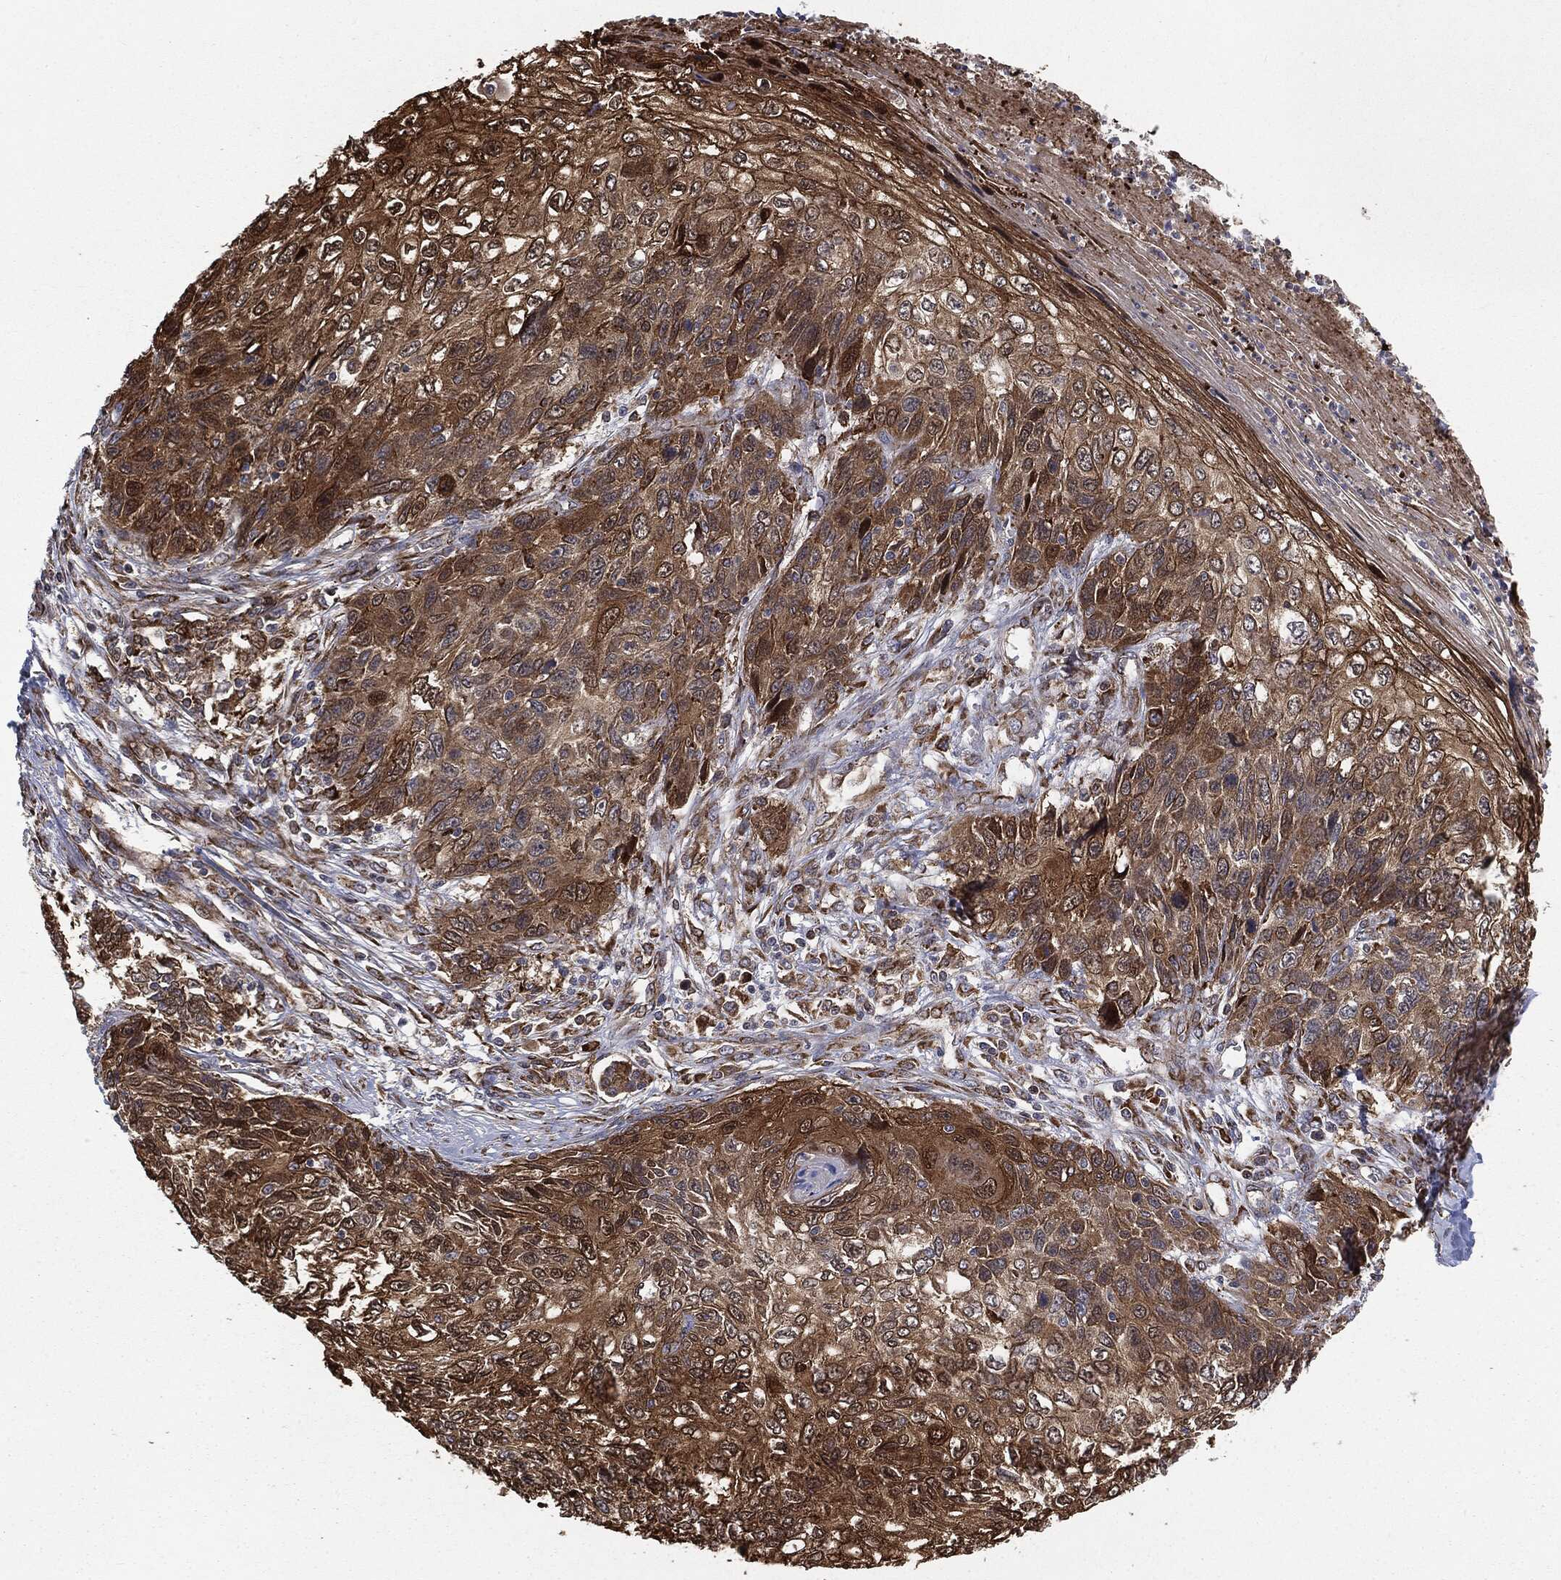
{"staining": {"intensity": "strong", "quantity": ">75%", "location": "cytoplasmic/membranous"}, "tissue": "skin cancer", "cell_type": "Tumor cells", "image_type": "cancer", "snomed": [{"axis": "morphology", "description": "Squamous cell carcinoma, NOS"}, {"axis": "topography", "description": "Skin"}], "caption": "Brown immunohistochemical staining in human skin cancer shows strong cytoplasmic/membranous positivity in approximately >75% of tumor cells.", "gene": "CYLD", "patient": {"sex": "male", "age": 92}}